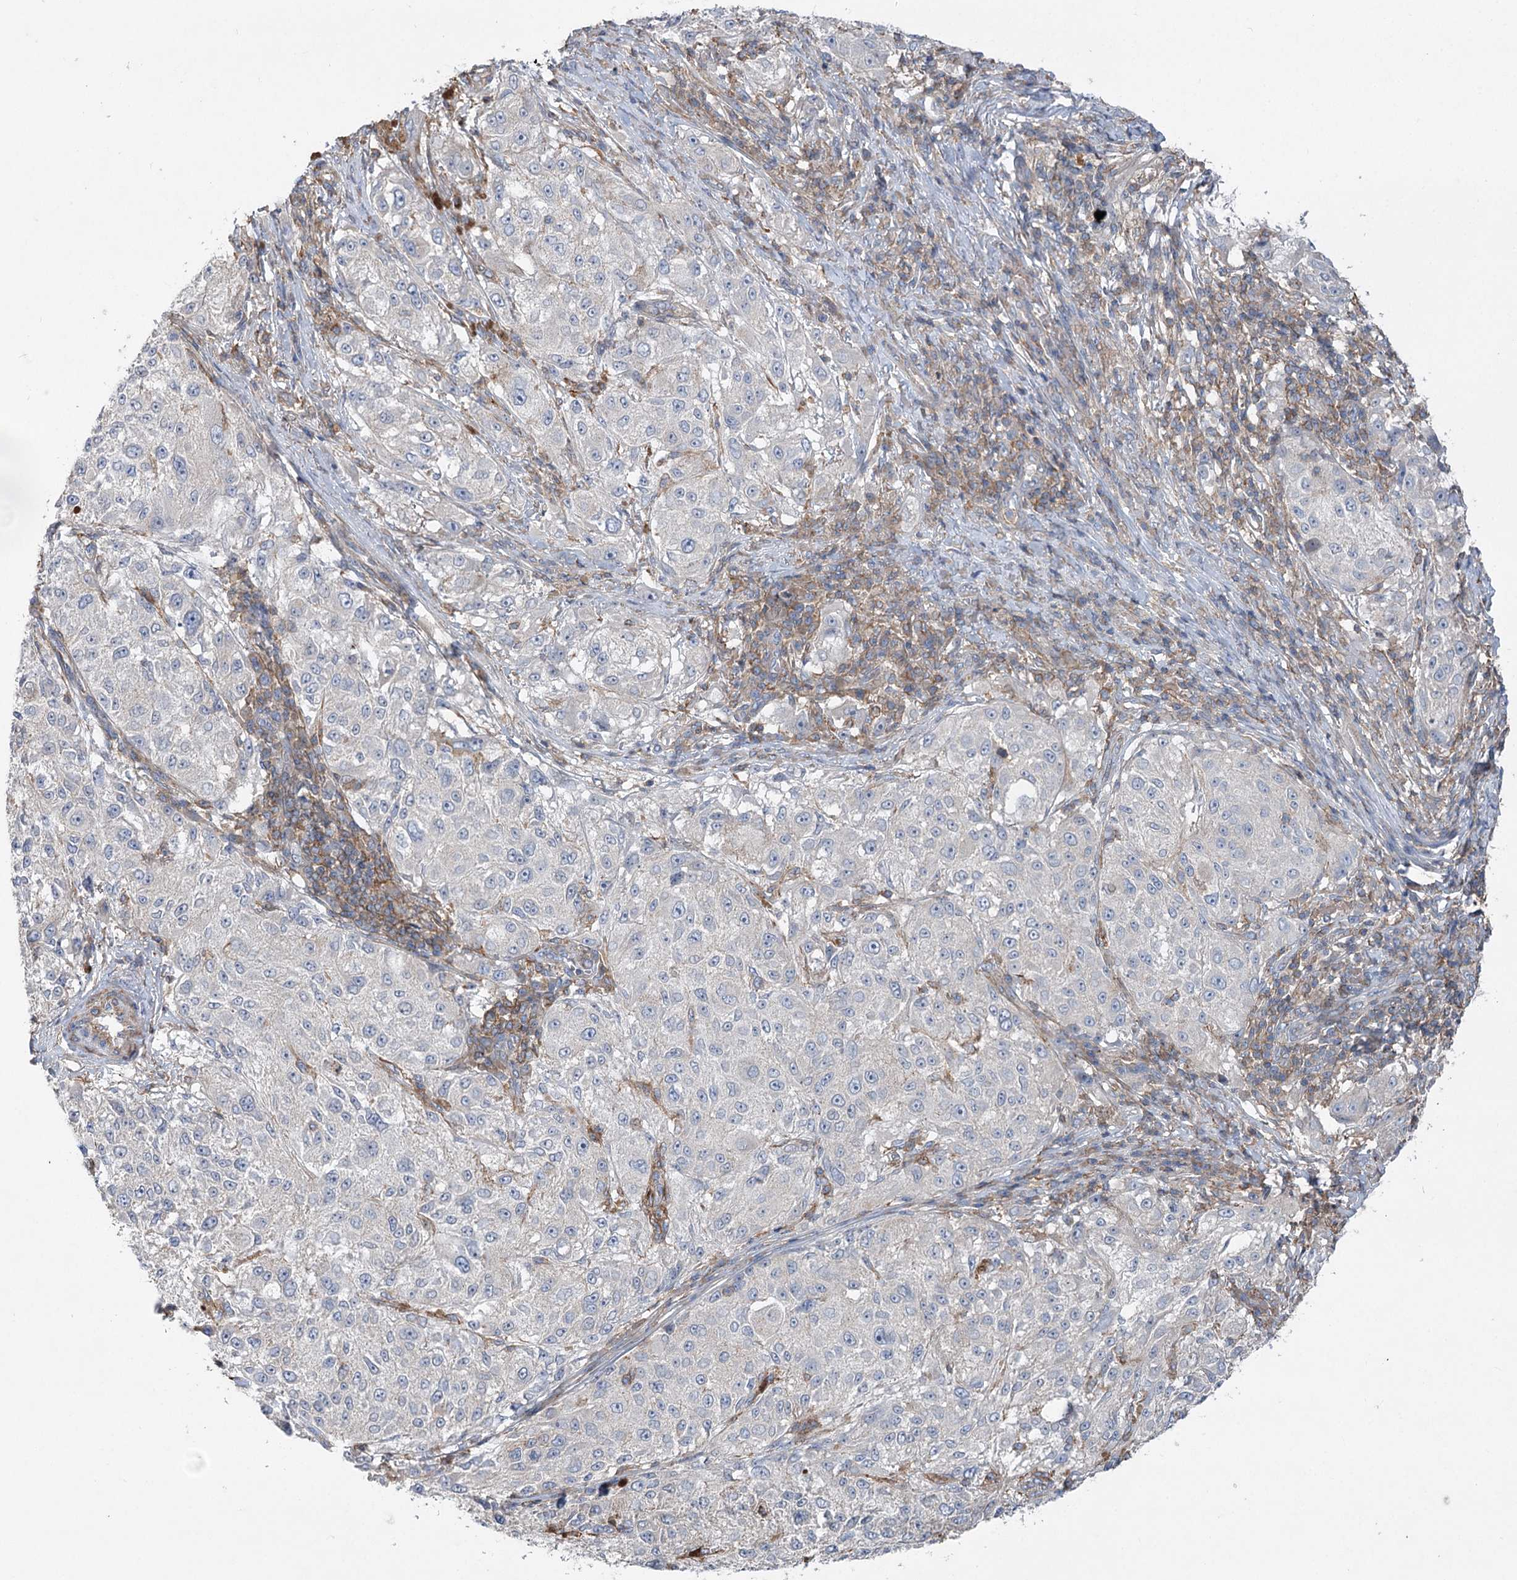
{"staining": {"intensity": "negative", "quantity": "none", "location": "none"}, "tissue": "melanoma", "cell_type": "Tumor cells", "image_type": "cancer", "snomed": [{"axis": "morphology", "description": "Necrosis, NOS"}, {"axis": "morphology", "description": "Malignant melanoma, NOS"}, {"axis": "topography", "description": "Skin"}], "caption": "IHC photomicrograph of neoplastic tissue: melanoma stained with DAB (3,3'-diaminobenzidine) demonstrates no significant protein positivity in tumor cells. The staining was performed using DAB to visualize the protein expression in brown, while the nuclei were stained in blue with hematoxylin (Magnification: 20x).", "gene": "LARP1B", "patient": {"sex": "female", "age": 87}}